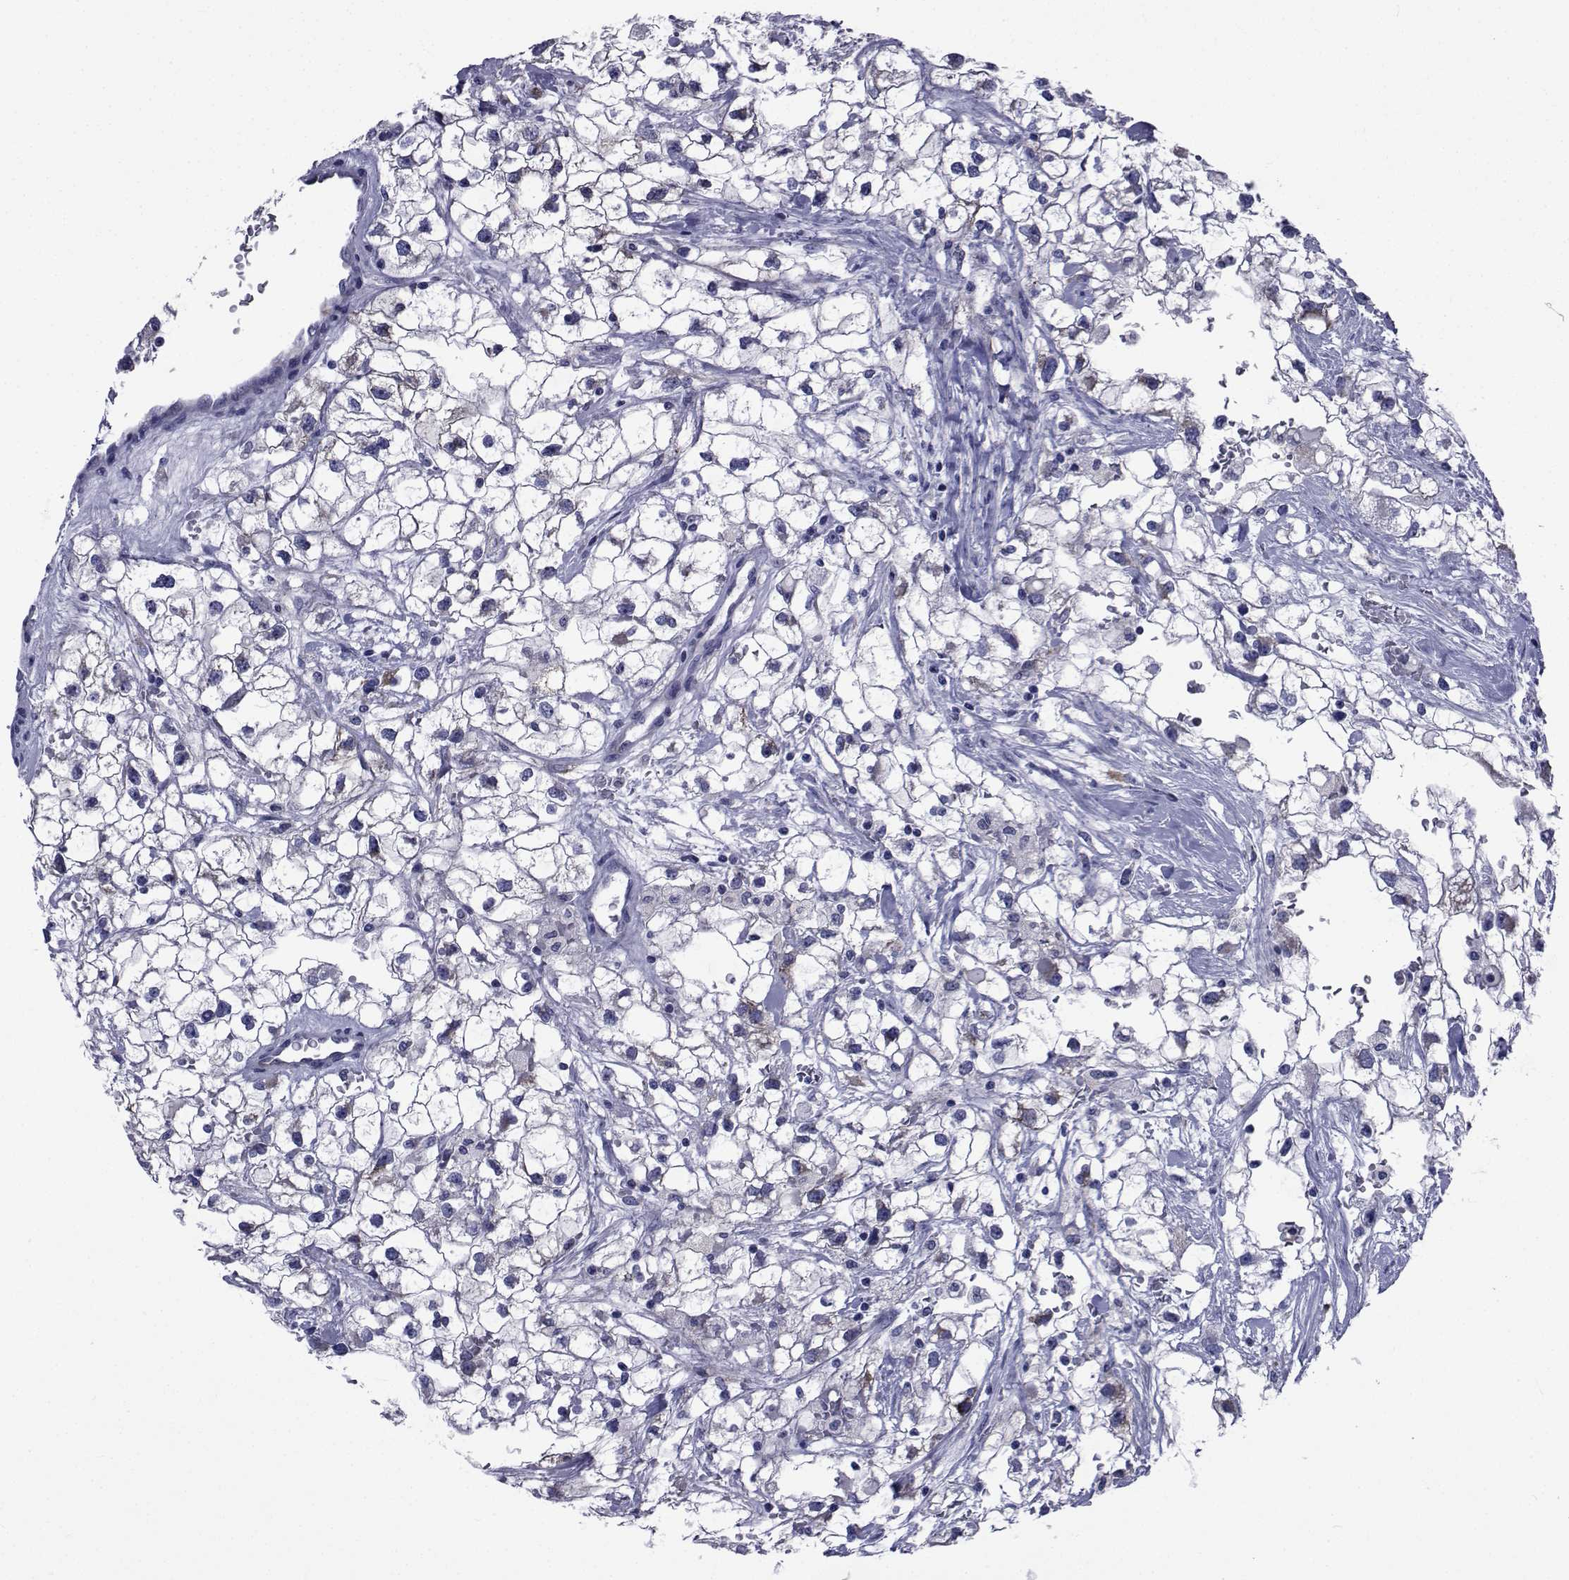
{"staining": {"intensity": "negative", "quantity": "none", "location": "none"}, "tissue": "renal cancer", "cell_type": "Tumor cells", "image_type": "cancer", "snomed": [{"axis": "morphology", "description": "Adenocarcinoma, NOS"}, {"axis": "topography", "description": "Kidney"}], "caption": "Immunohistochemical staining of adenocarcinoma (renal) demonstrates no significant staining in tumor cells.", "gene": "ROPN1", "patient": {"sex": "male", "age": 59}}